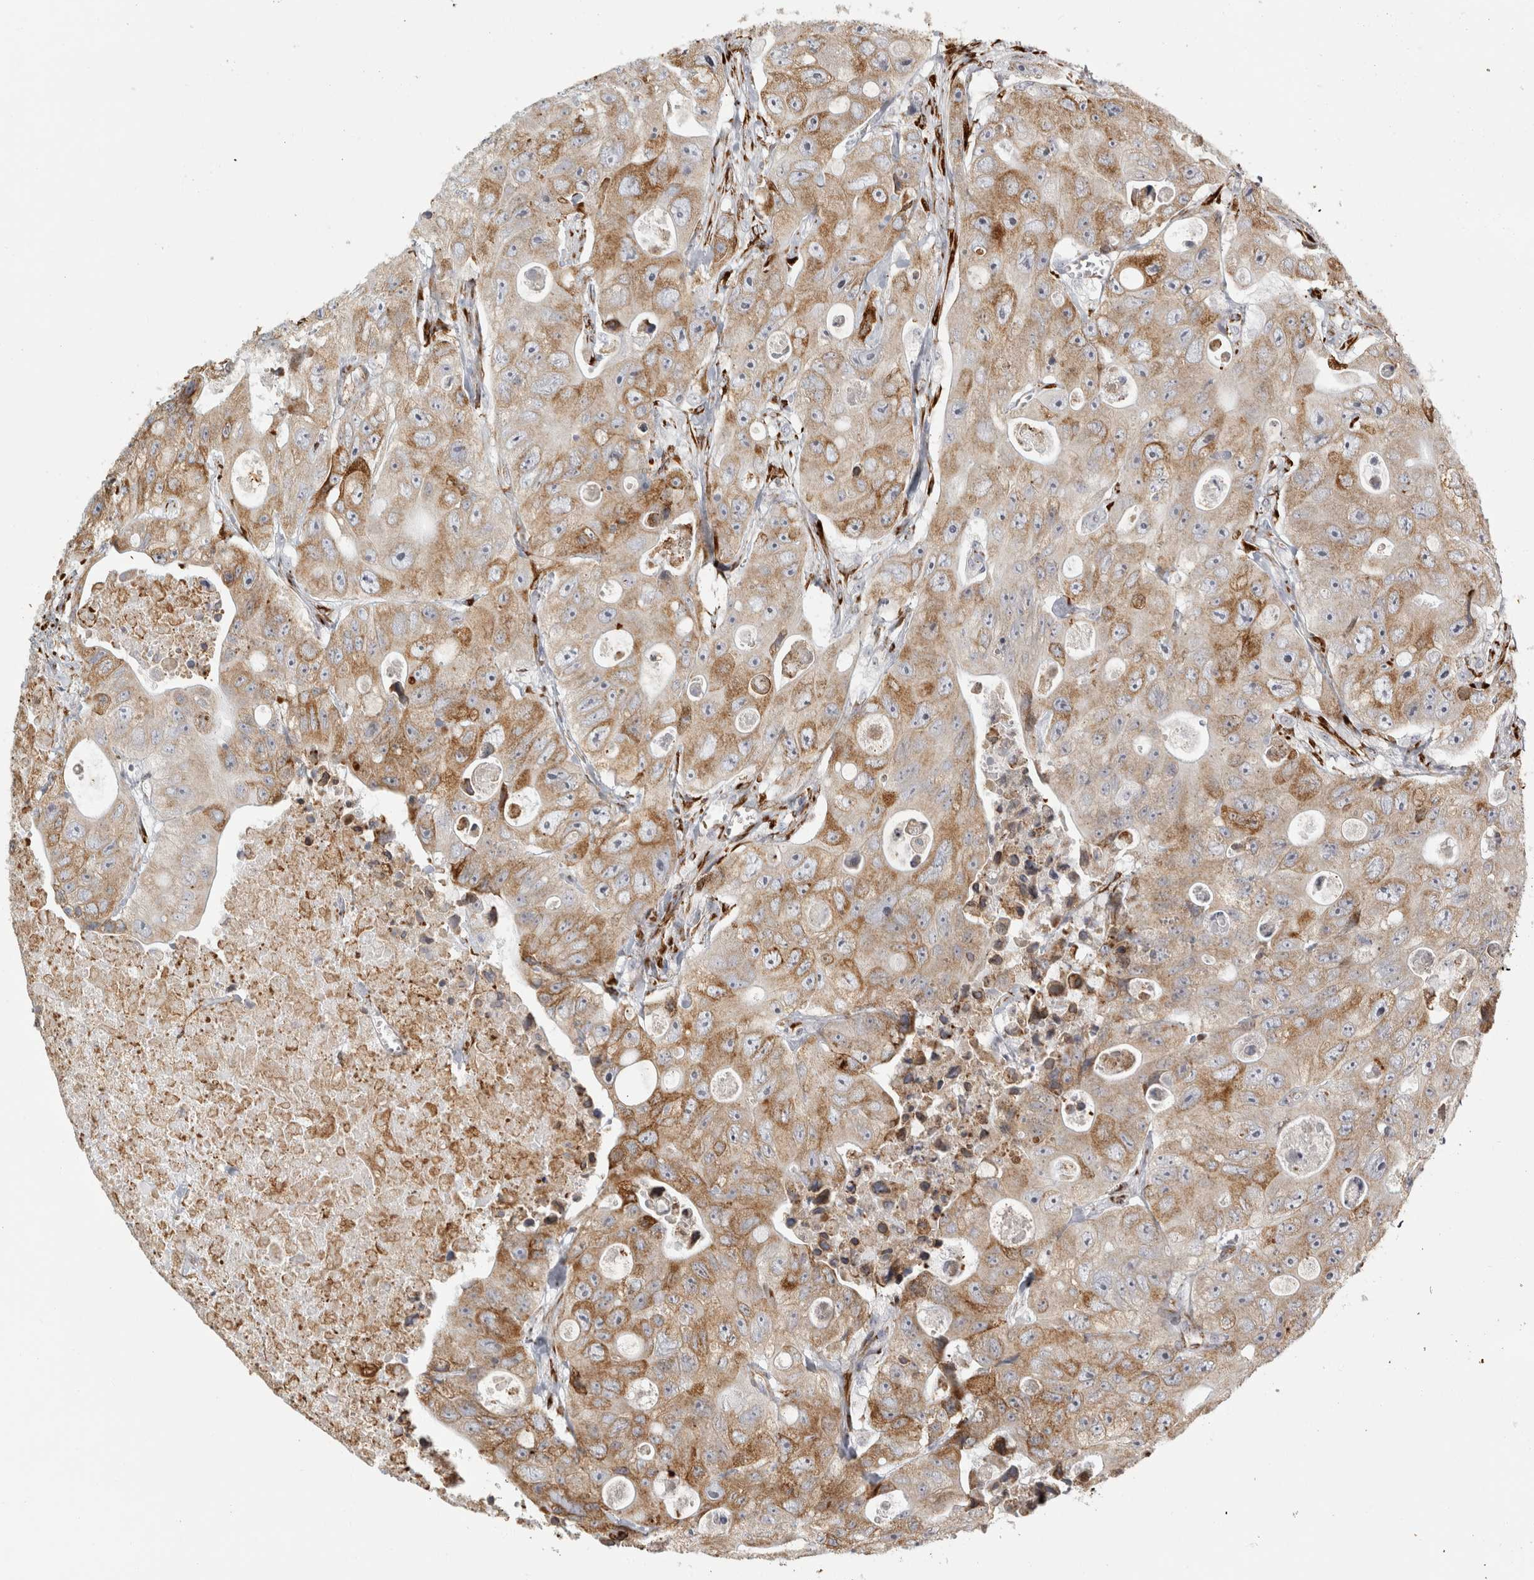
{"staining": {"intensity": "moderate", "quantity": "25%-75%", "location": "cytoplasmic/membranous"}, "tissue": "colorectal cancer", "cell_type": "Tumor cells", "image_type": "cancer", "snomed": [{"axis": "morphology", "description": "Adenocarcinoma, NOS"}, {"axis": "topography", "description": "Colon"}], "caption": "IHC histopathology image of neoplastic tissue: human adenocarcinoma (colorectal) stained using immunohistochemistry (IHC) exhibits medium levels of moderate protein expression localized specifically in the cytoplasmic/membranous of tumor cells, appearing as a cytoplasmic/membranous brown color.", "gene": "OSTN", "patient": {"sex": "female", "age": 46}}